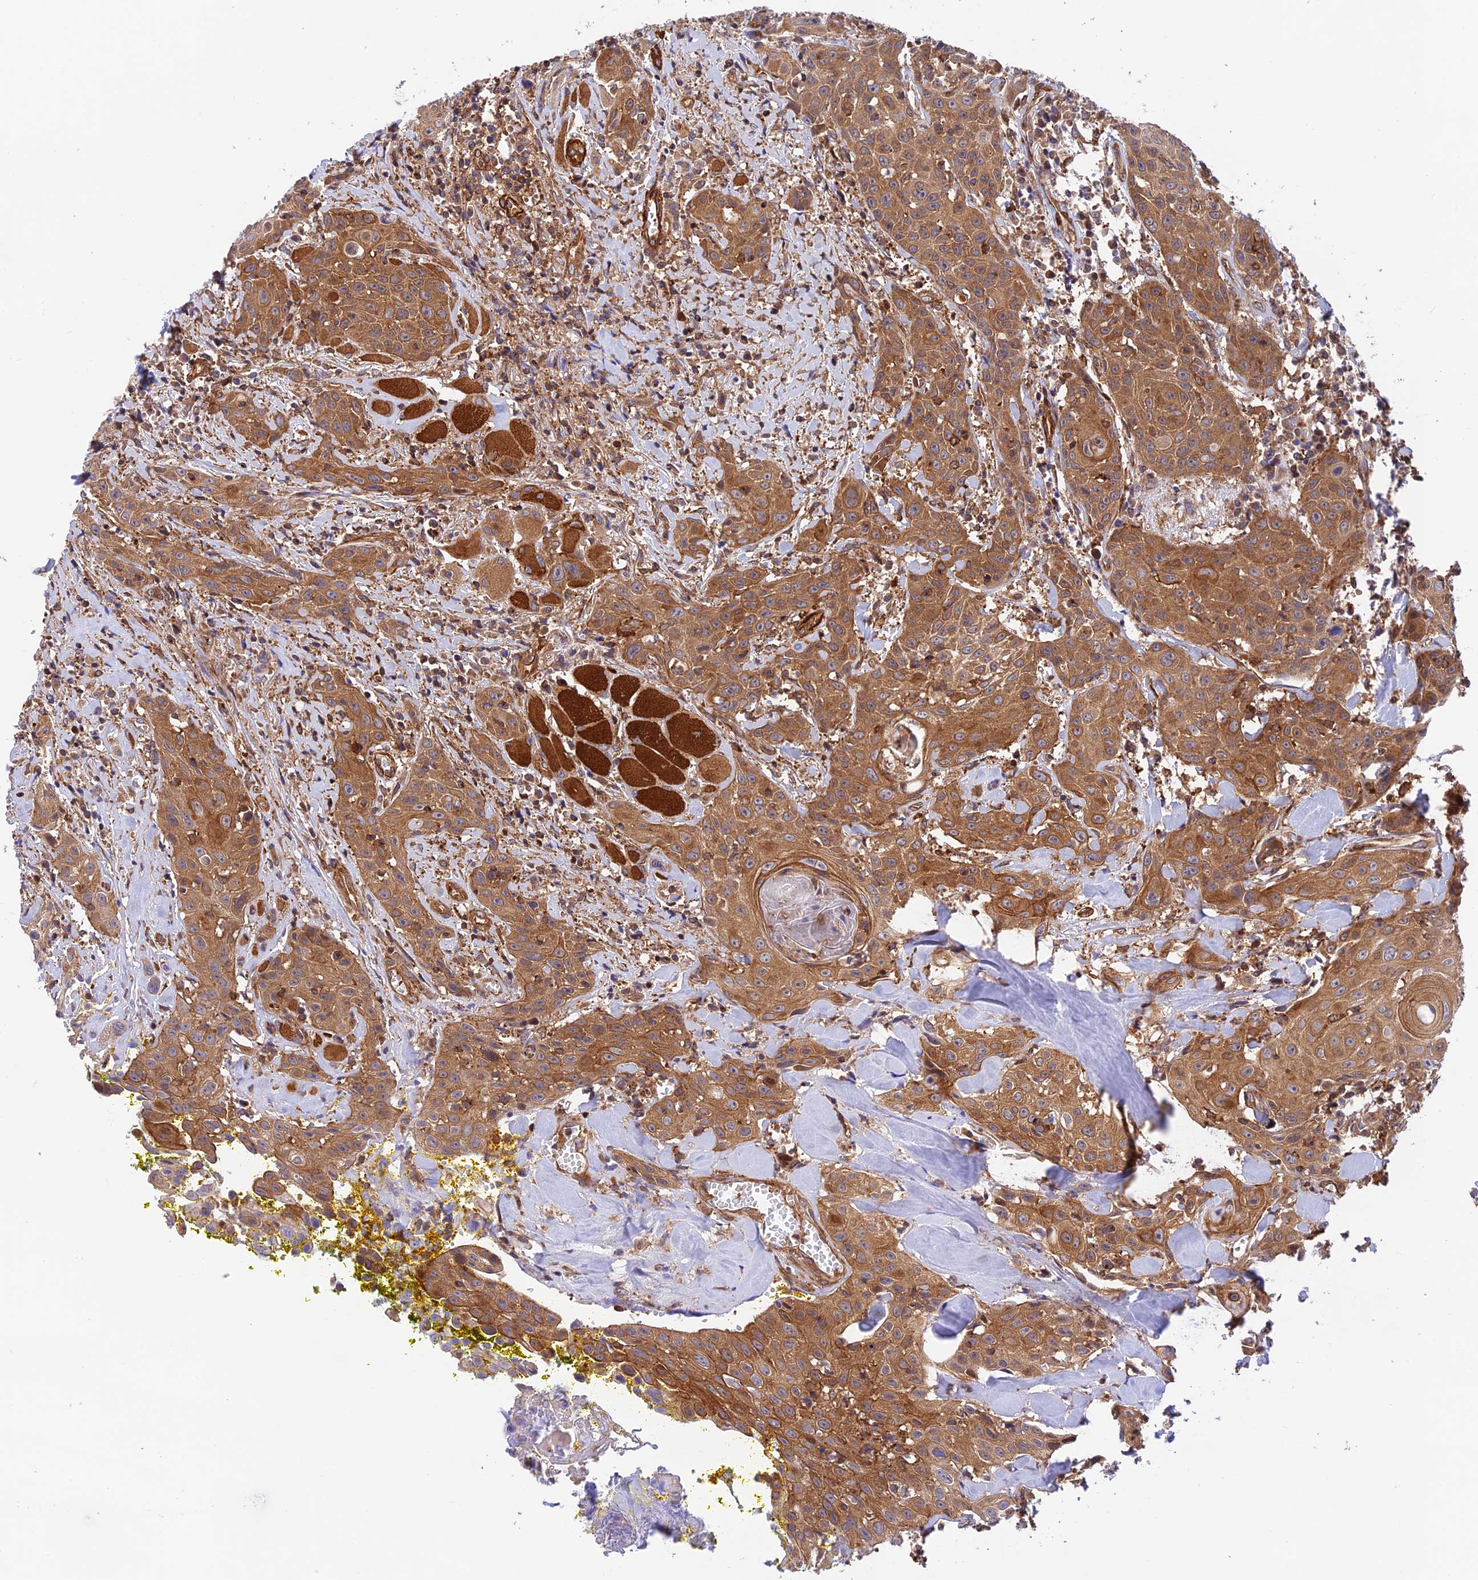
{"staining": {"intensity": "moderate", "quantity": ">75%", "location": "cytoplasmic/membranous"}, "tissue": "head and neck cancer", "cell_type": "Tumor cells", "image_type": "cancer", "snomed": [{"axis": "morphology", "description": "Squamous cell carcinoma, NOS"}, {"axis": "topography", "description": "Oral tissue"}, {"axis": "topography", "description": "Head-Neck"}], "caption": "Squamous cell carcinoma (head and neck) stained with a brown dye displays moderate cytoplasmic/membranous positive positivity in approximately >75% of tumor cells.", "gene": "EVI5L", "patient": {"sex": "female", "age": 82}}